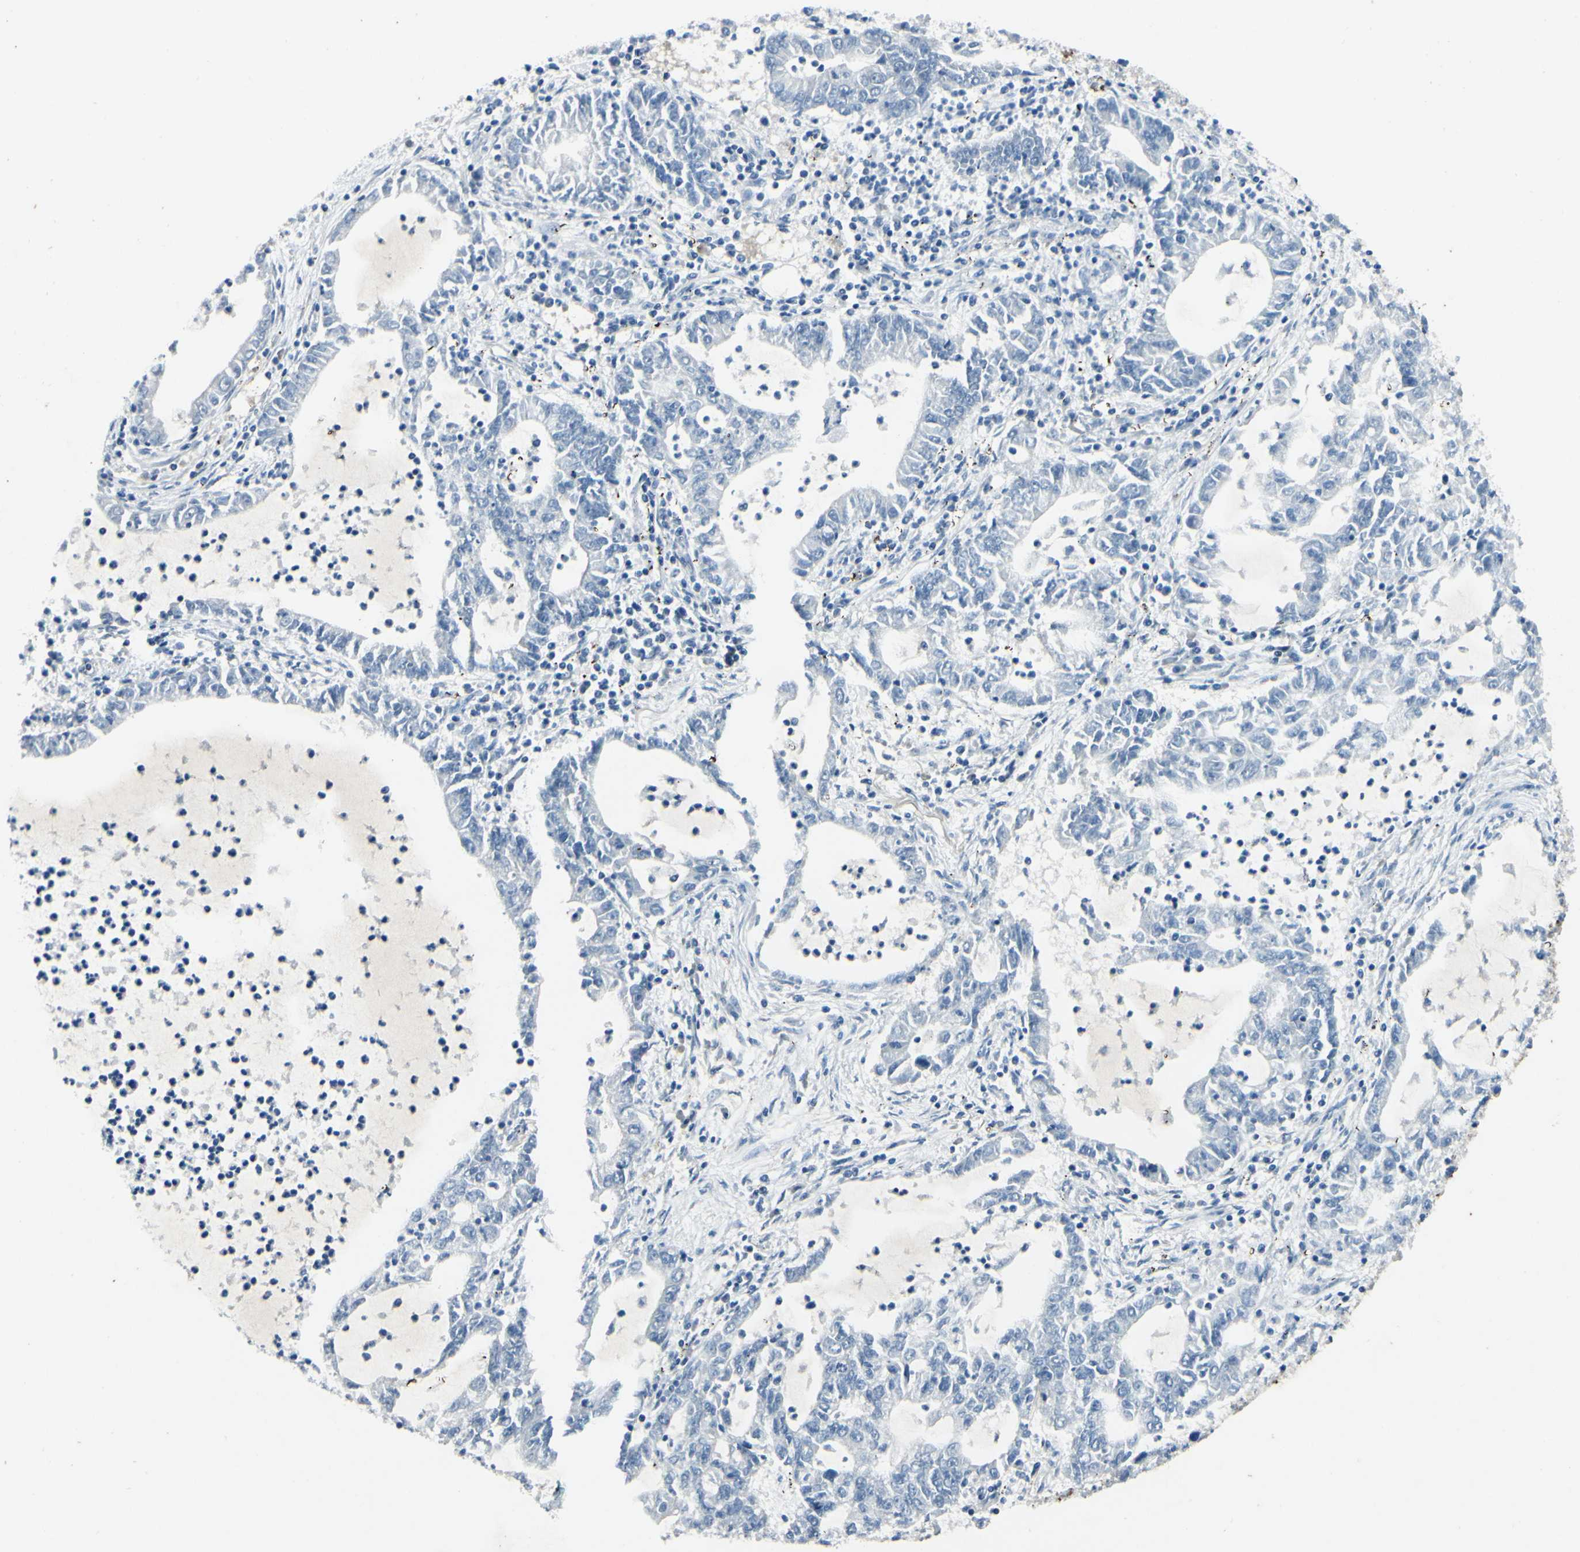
{"staining": {"intensity": "negative", "quantity": "none", "location": "none"}, "tissue": "lung cancer", "cell_type": "Tumor cells", "image_type": "cancer", "snomed": [{"axis": "morphology", "description": "Adenocarcinoma, NOS"}, {"axis": "topography", "description": "Lung"}], "caption": "Immunohistochemical staining of human lung adenocarcinoma displays no significant staining in tumor cells.", "gene": "SNAP91", "patient": {"sex": "female", "age": 51}}